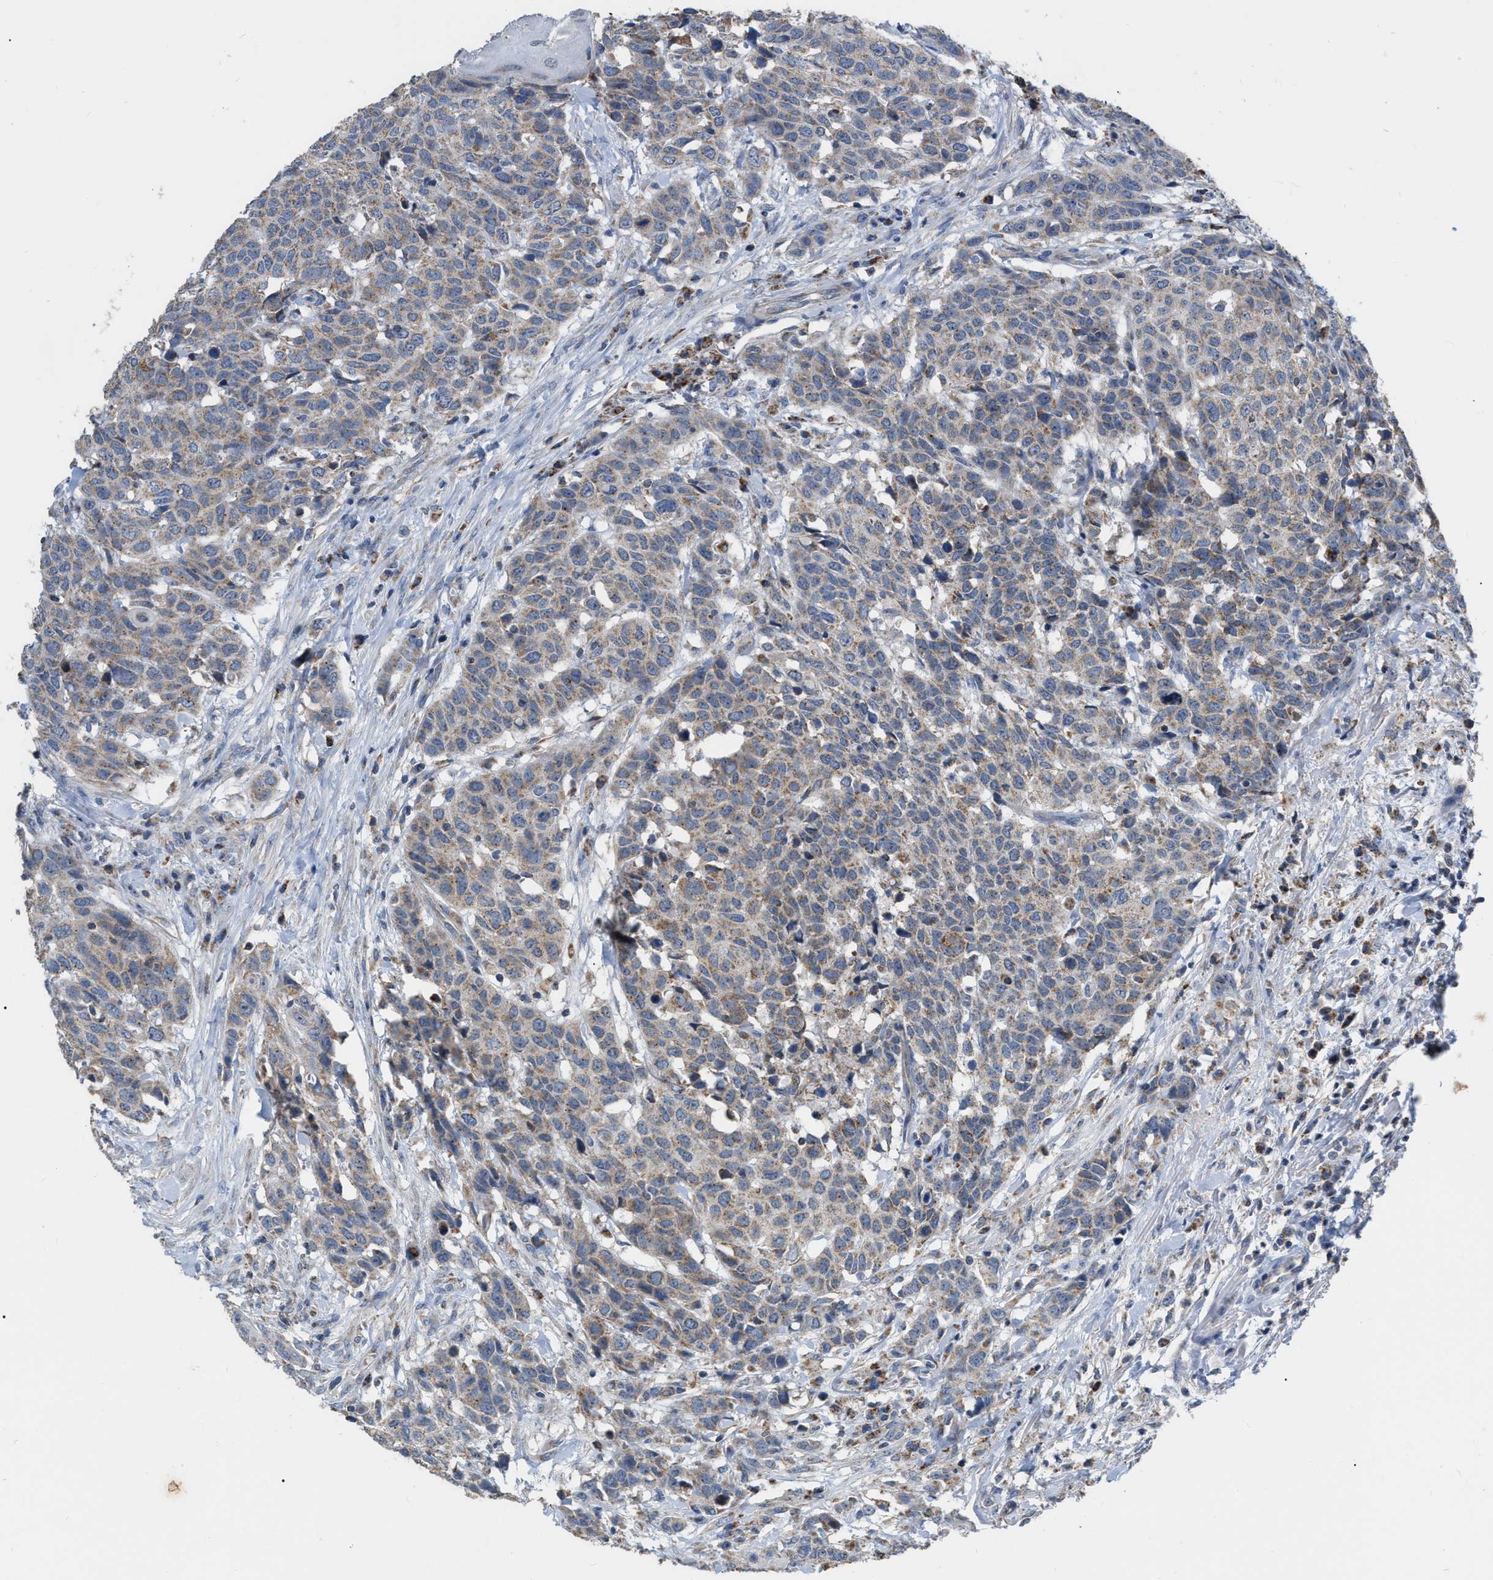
{"staining": {"intensity": "weak", "quantity": "25%-75%", "location": "cytoplasmic/membranous"}, "tissue": "head and neck cancer", "cell_type": "Tumor cells", "image_type": "cancer", "snomed": [{"axis": "morphology", "description": "Squamous cell carcinoma, NOS"}, {"axis": "topography", "description": "Head-Neck"}], "caption": "IHC of human squamous cell carcinoma (head and neck) demonstrates low levels of weak cytoplasmic/membranous expression in approximately 25%-75% of tumor cells.", "gene": "DDX56", "patient": {"sex": "male", "age": 66}}